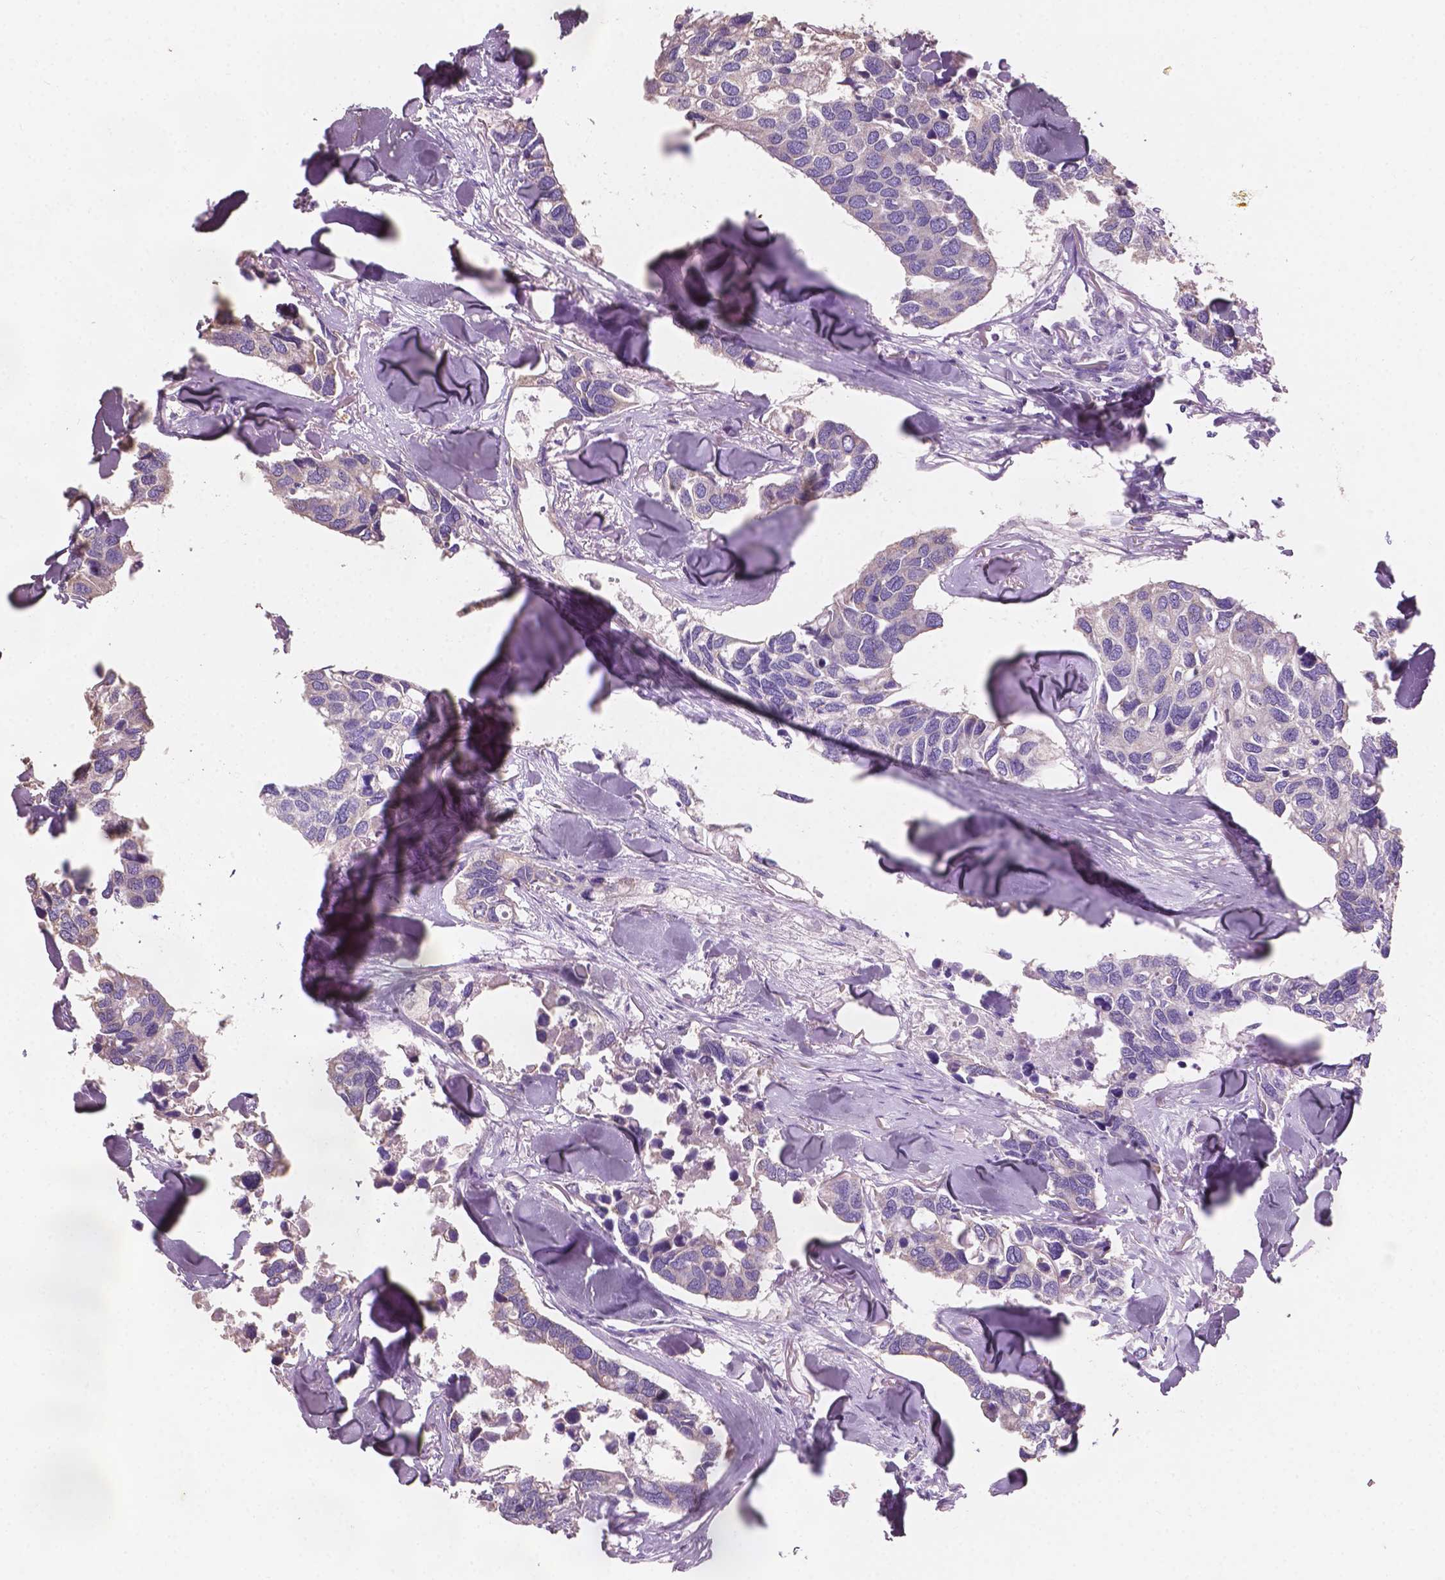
{"staining": {"intensity": "negative", "quantity": "none", "location": "none"}, "tissue": "breast cancer", "cell_type": "Tumor cells", "image_type": "cancer", "snomed": [{"axis": "morphology", "description": "Duct carcinoma"}, {"axis": "topography", "description": "Breast"}], "caption": "Tumor cells are negative for brown protein staining in intraductal carcinoma (breast).", "gene": "SBSN", "patient": {"sex": "female", "age": 83}}